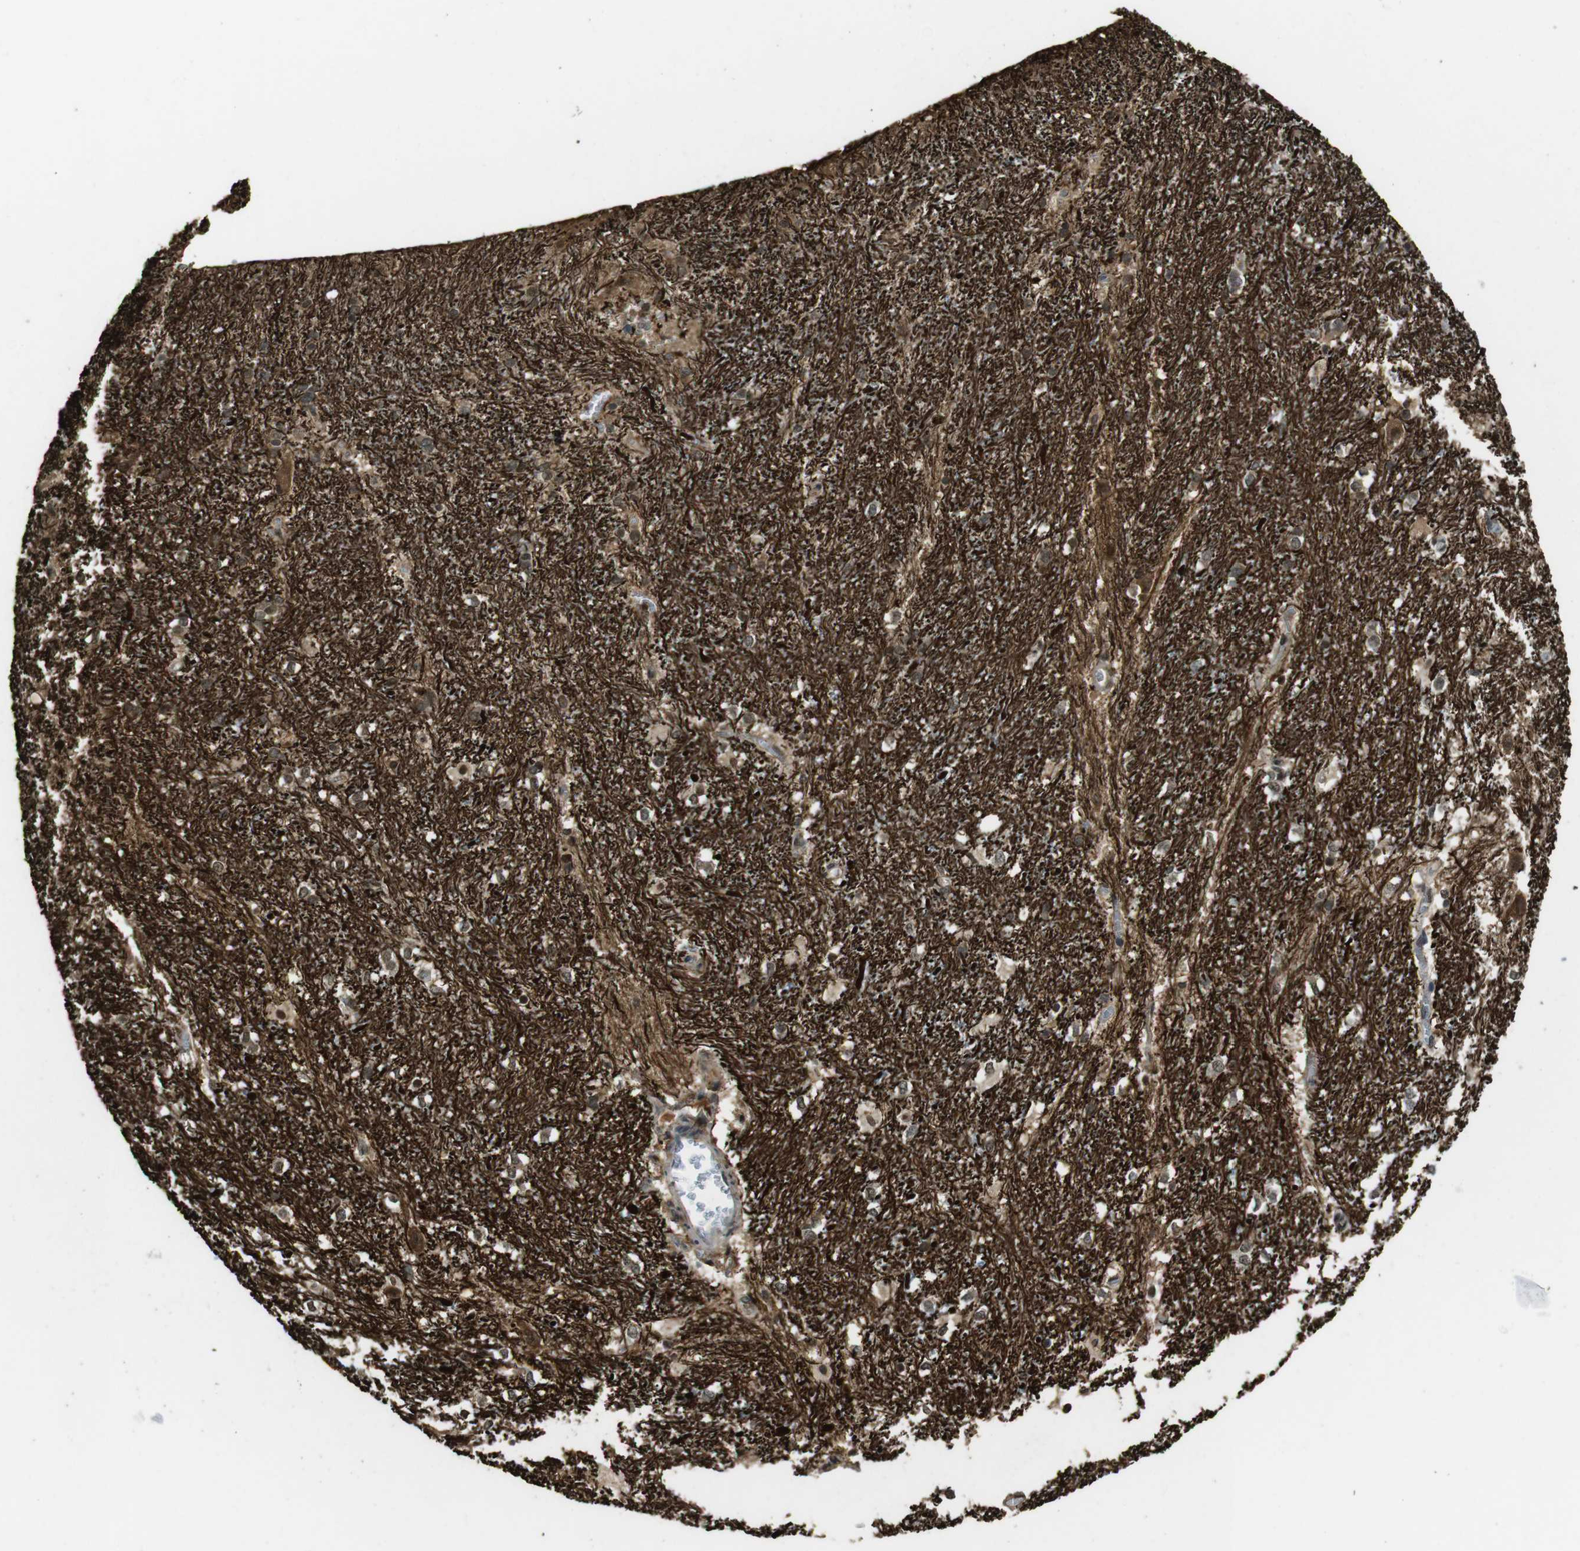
{"staining": {"intensity": "moderate", "quantity": ">75%", "location": "nuclear"}, "tissue": "hippocampus", "cell_type": "Glial cells", "image_type": "normal", "snomed": [{"axis": "morphology", "description": "Normal tissue, NOS"}, {"axis": "topography", "description": "Hippocampus"}], "caption": "Hippocampus stained with DAB (3,3'-diaminobenzidine) immunohistochemistry shows medium levels of moderate nuclear staining in approximately >75% of glial cells. Nuclei are stained in blue.", "gene": "CSNK2B", "patient": {"sex": "female", "age": 19}}